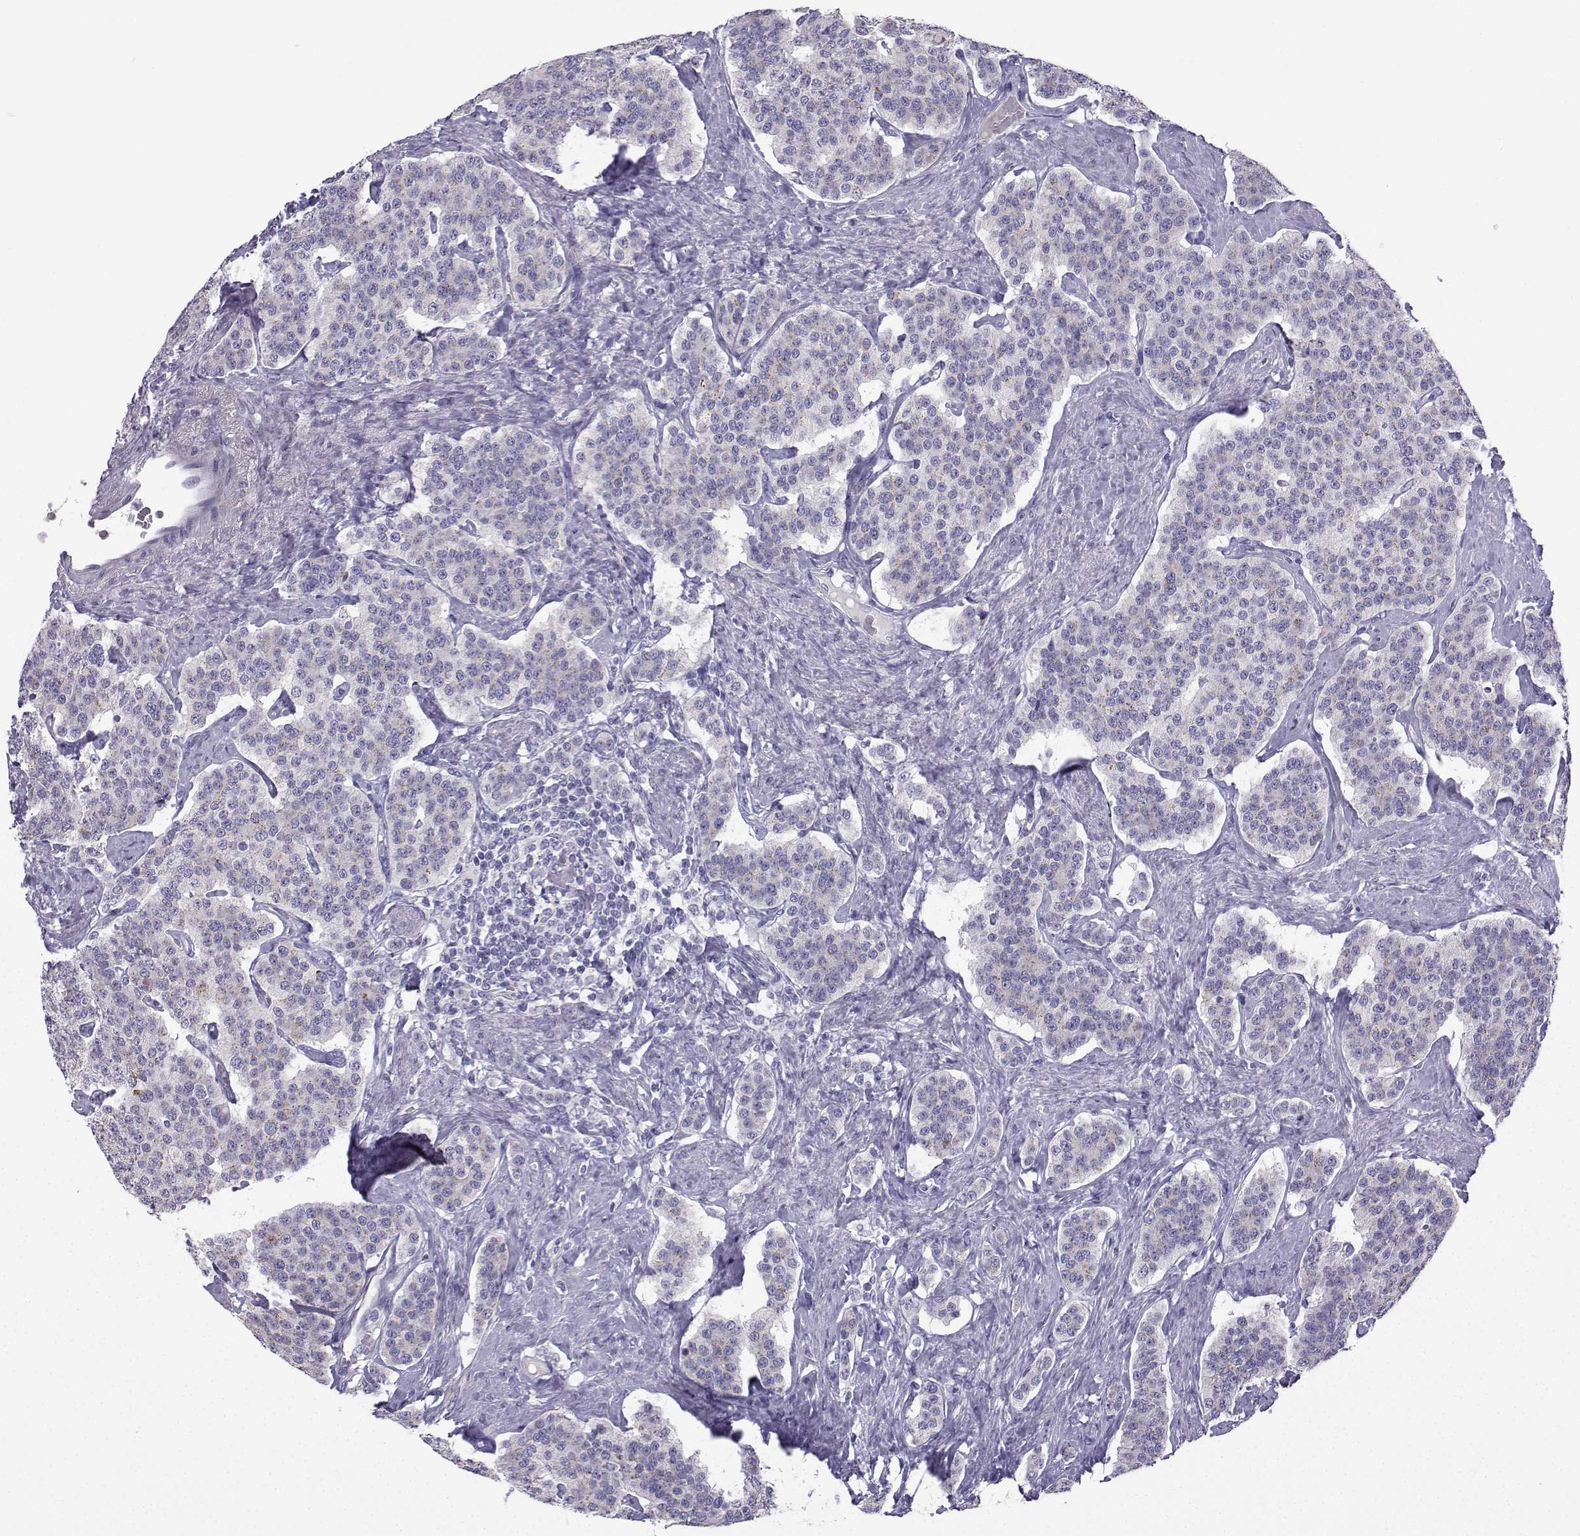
{"staining": {"intensity": "negative", "quantity": "none", "location": "none"}, "tissue": "carcinoid", "cell_type": "Tumor cells", "image_type": "cancer", "snomed": [{"axis": "morphology", "description": "Carcinoid, malignant, NOS"}, {"axis": "topography", "description": "Small intestine"}], "caption": "Carcinoid (malignant) was stained to show a protein in brown. There is no significant expression in tumor cells. Brightfield microscopy of immunohistochemistry stained with DAB (brown) and hematoxylin (blue), captured at high magnification.", "gene": "SPACA7", "patient": {"sex": "female", "age": 58}}